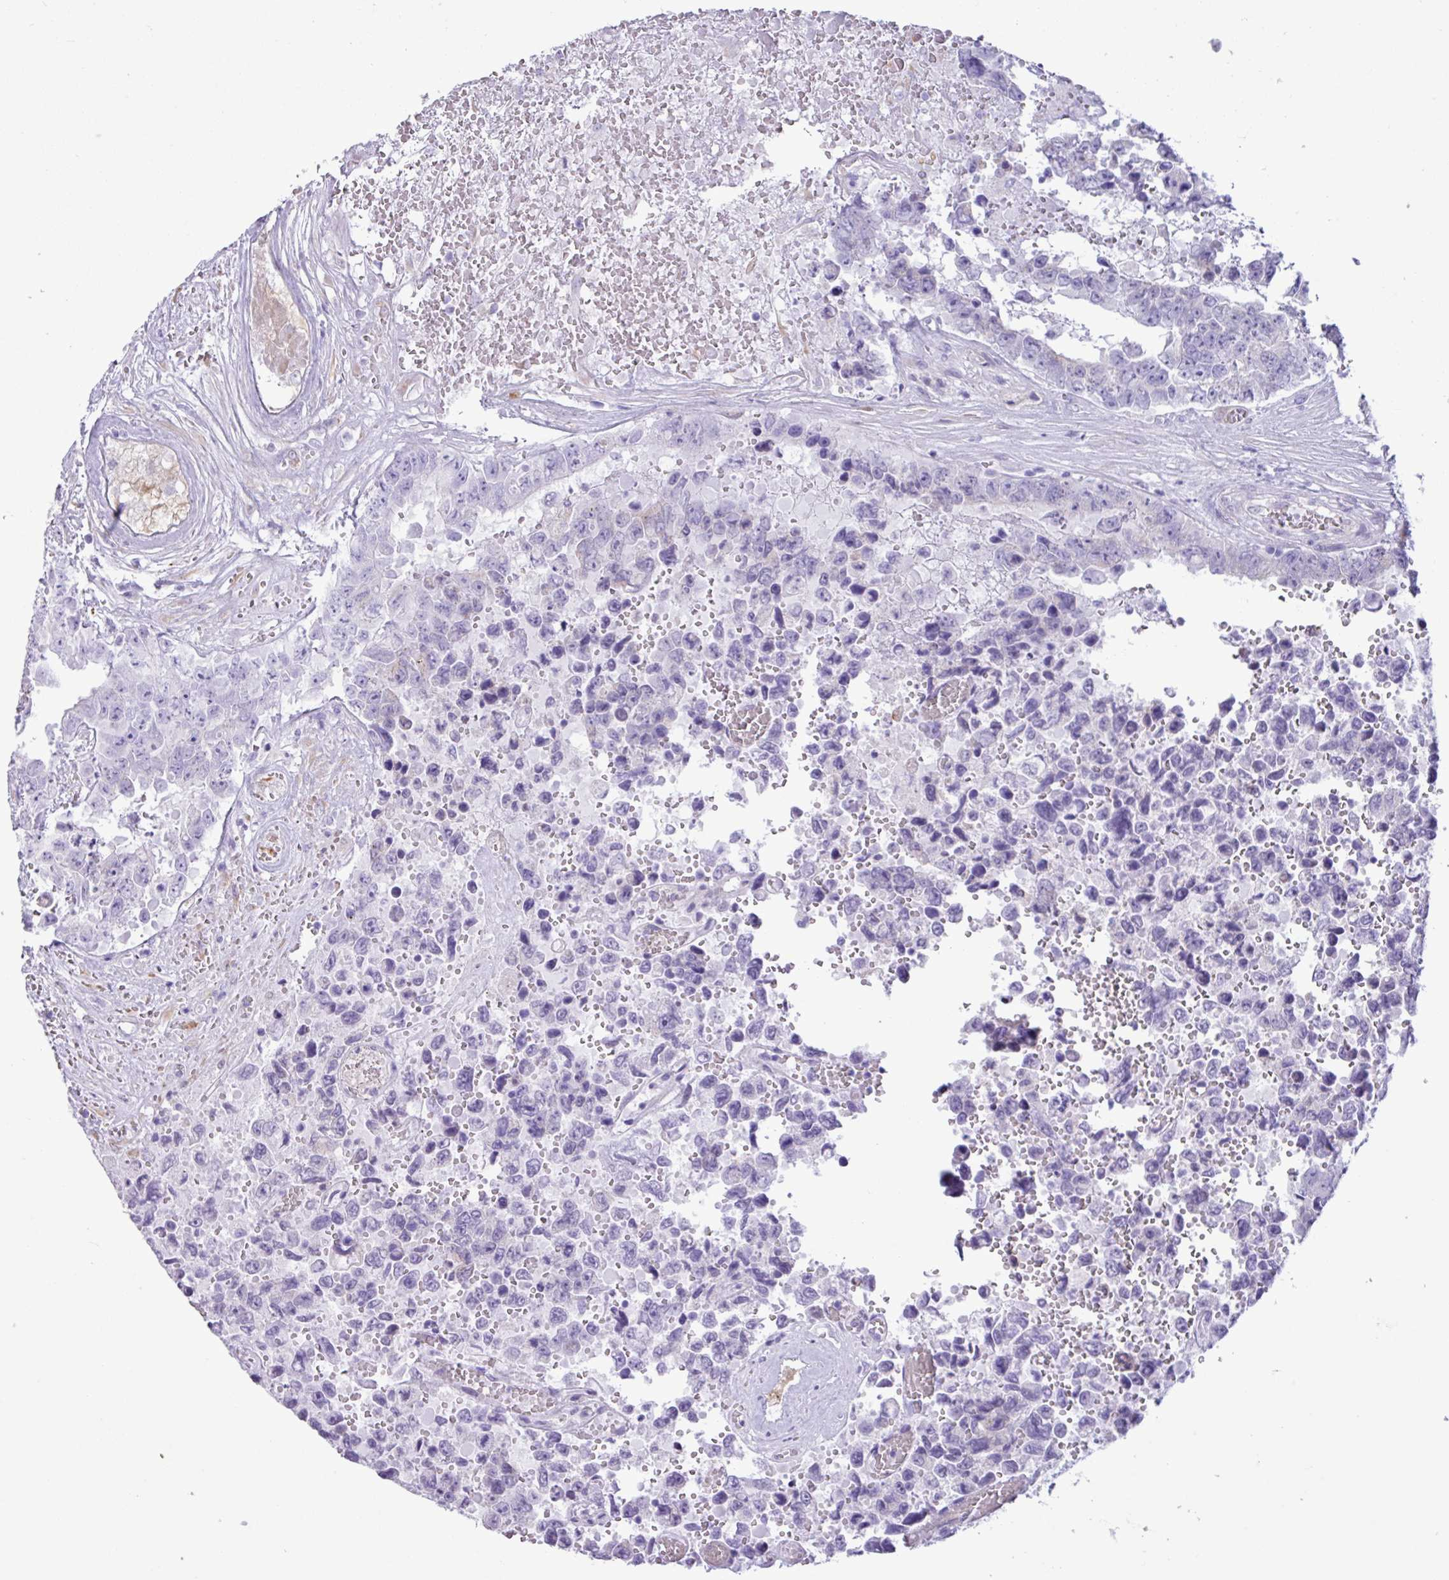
{"staining": {"intensity": "negative", "quantity": "none", "location": "none"}, "tissue": "testis cancer", "cell_type": "Tumor cells", "image_type": "cancer", "snomed": [{"axis": "morphology", "description": "Normal tissue, NOS"}, {"axis": "morphology", "description": "Carcinoma, Embryonal, NOS"}, {"axis": "topography", "description": "Testis"}, {"axis": "topography", "description": "Epididymis"}], "caption": "Immunohistochemistry (IHC) image of human embryonal carcinoma (testis) stained for a protein (brown), which displays no positivity in tumor cells. Brightfield microscopy of immunohistochemistry (IHC) stained with DAB (brown) and hematoxylin (blue), captured at high magnification.", "gene": "SLC38A1", "patient": {"sex": "male", "age": 25}}